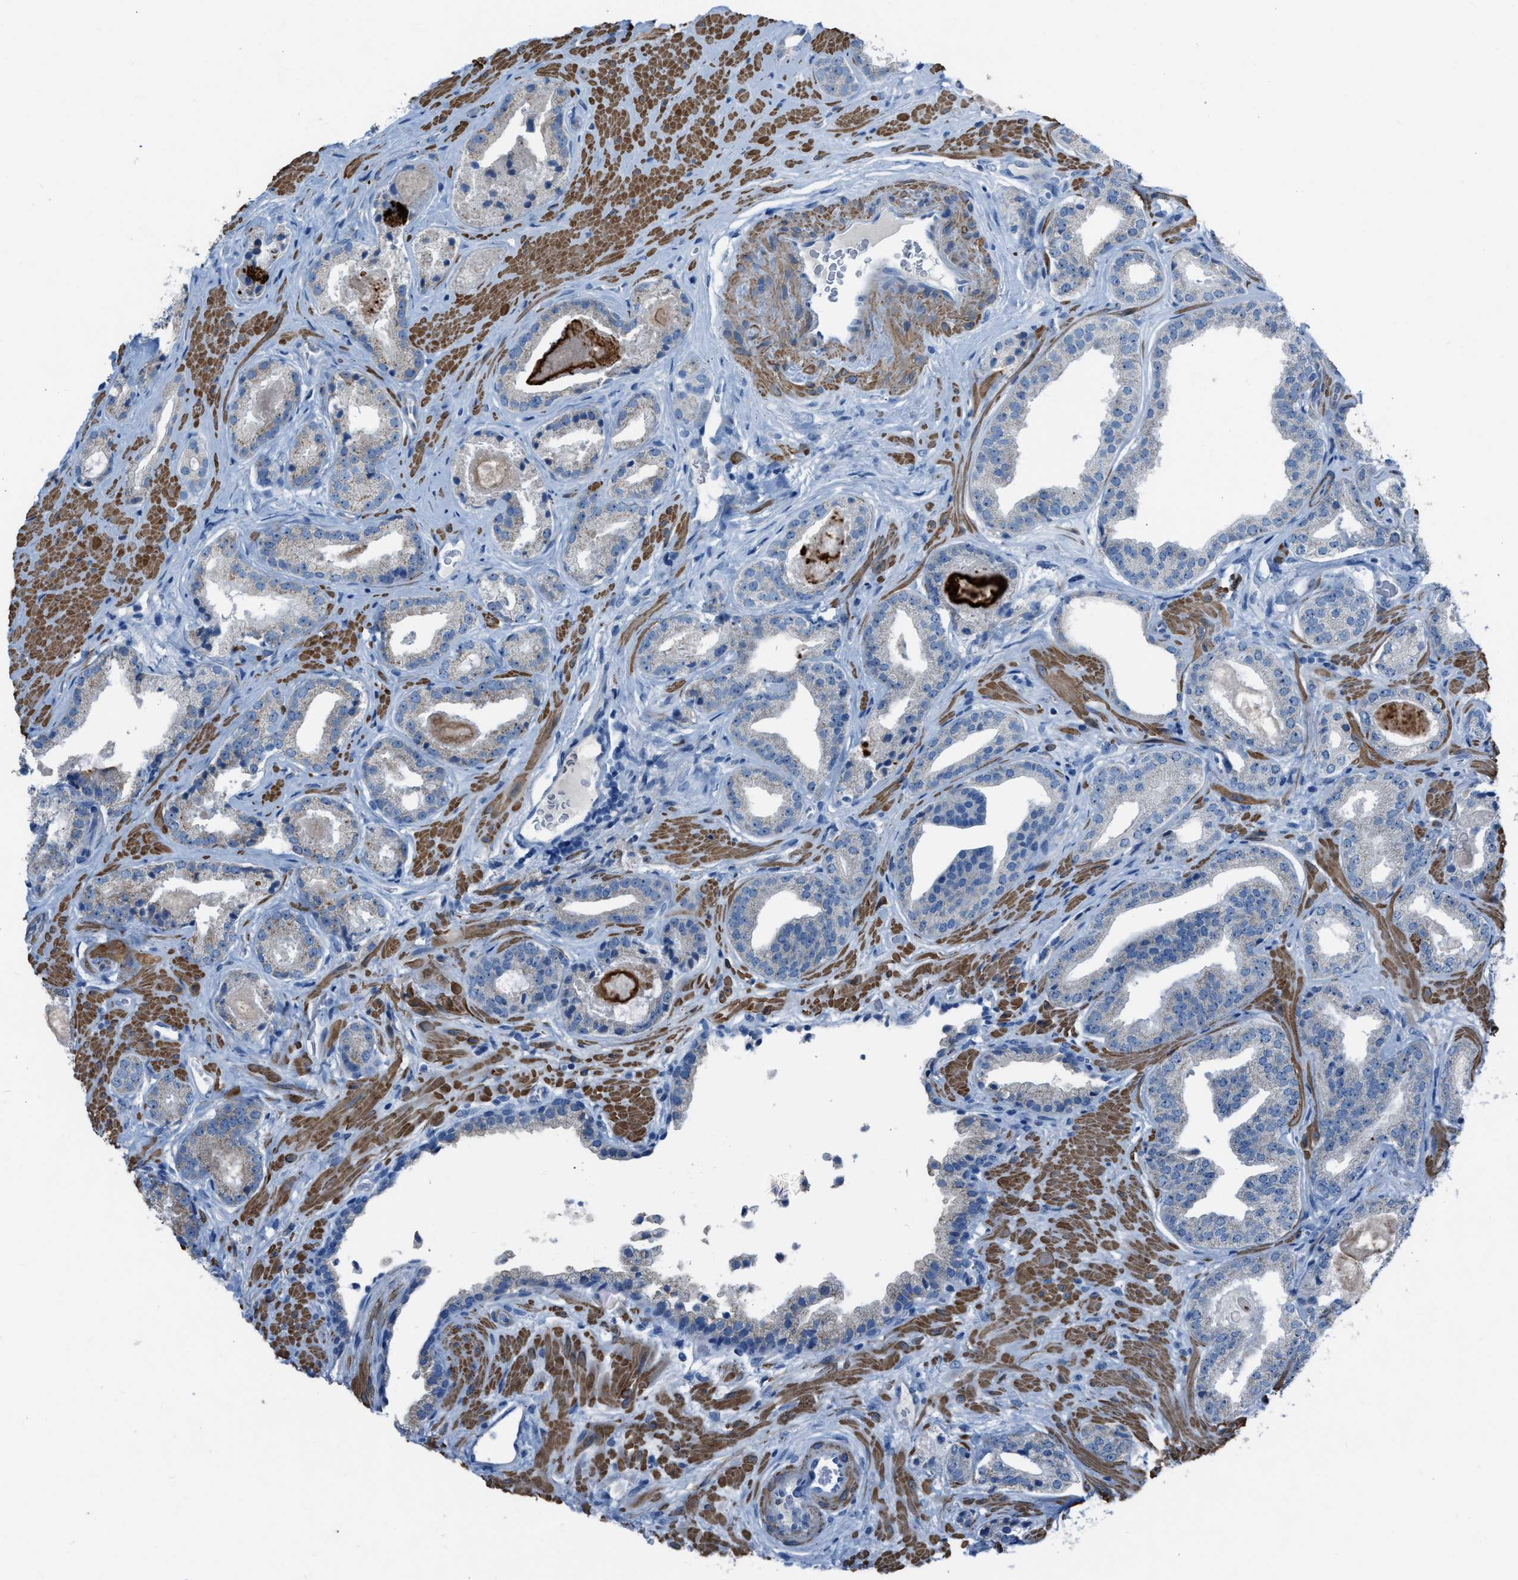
{"staining": {"intensity": "negative", "quantity": "none", "location": "none"}, "tissue": "prostate cancer", "cell_type": "Tumor cells", "image_type": "cancer", "snomed": [{"axis": "morphology", "description": "Adenocarcinoma, Low grade"}, {"axis": "topography", "description": "Prostate"}], "caption": "Prostate cancer (adenocarcinoma (low-grade)) was stained to show a protein in brown. There is no significant expression in tumor cells. (DAB immunohistochemistry (IHC) with hematoxylin counter stain).", "gene": "SPATC1L", "patient": {"sex": "male", "age": 71}}